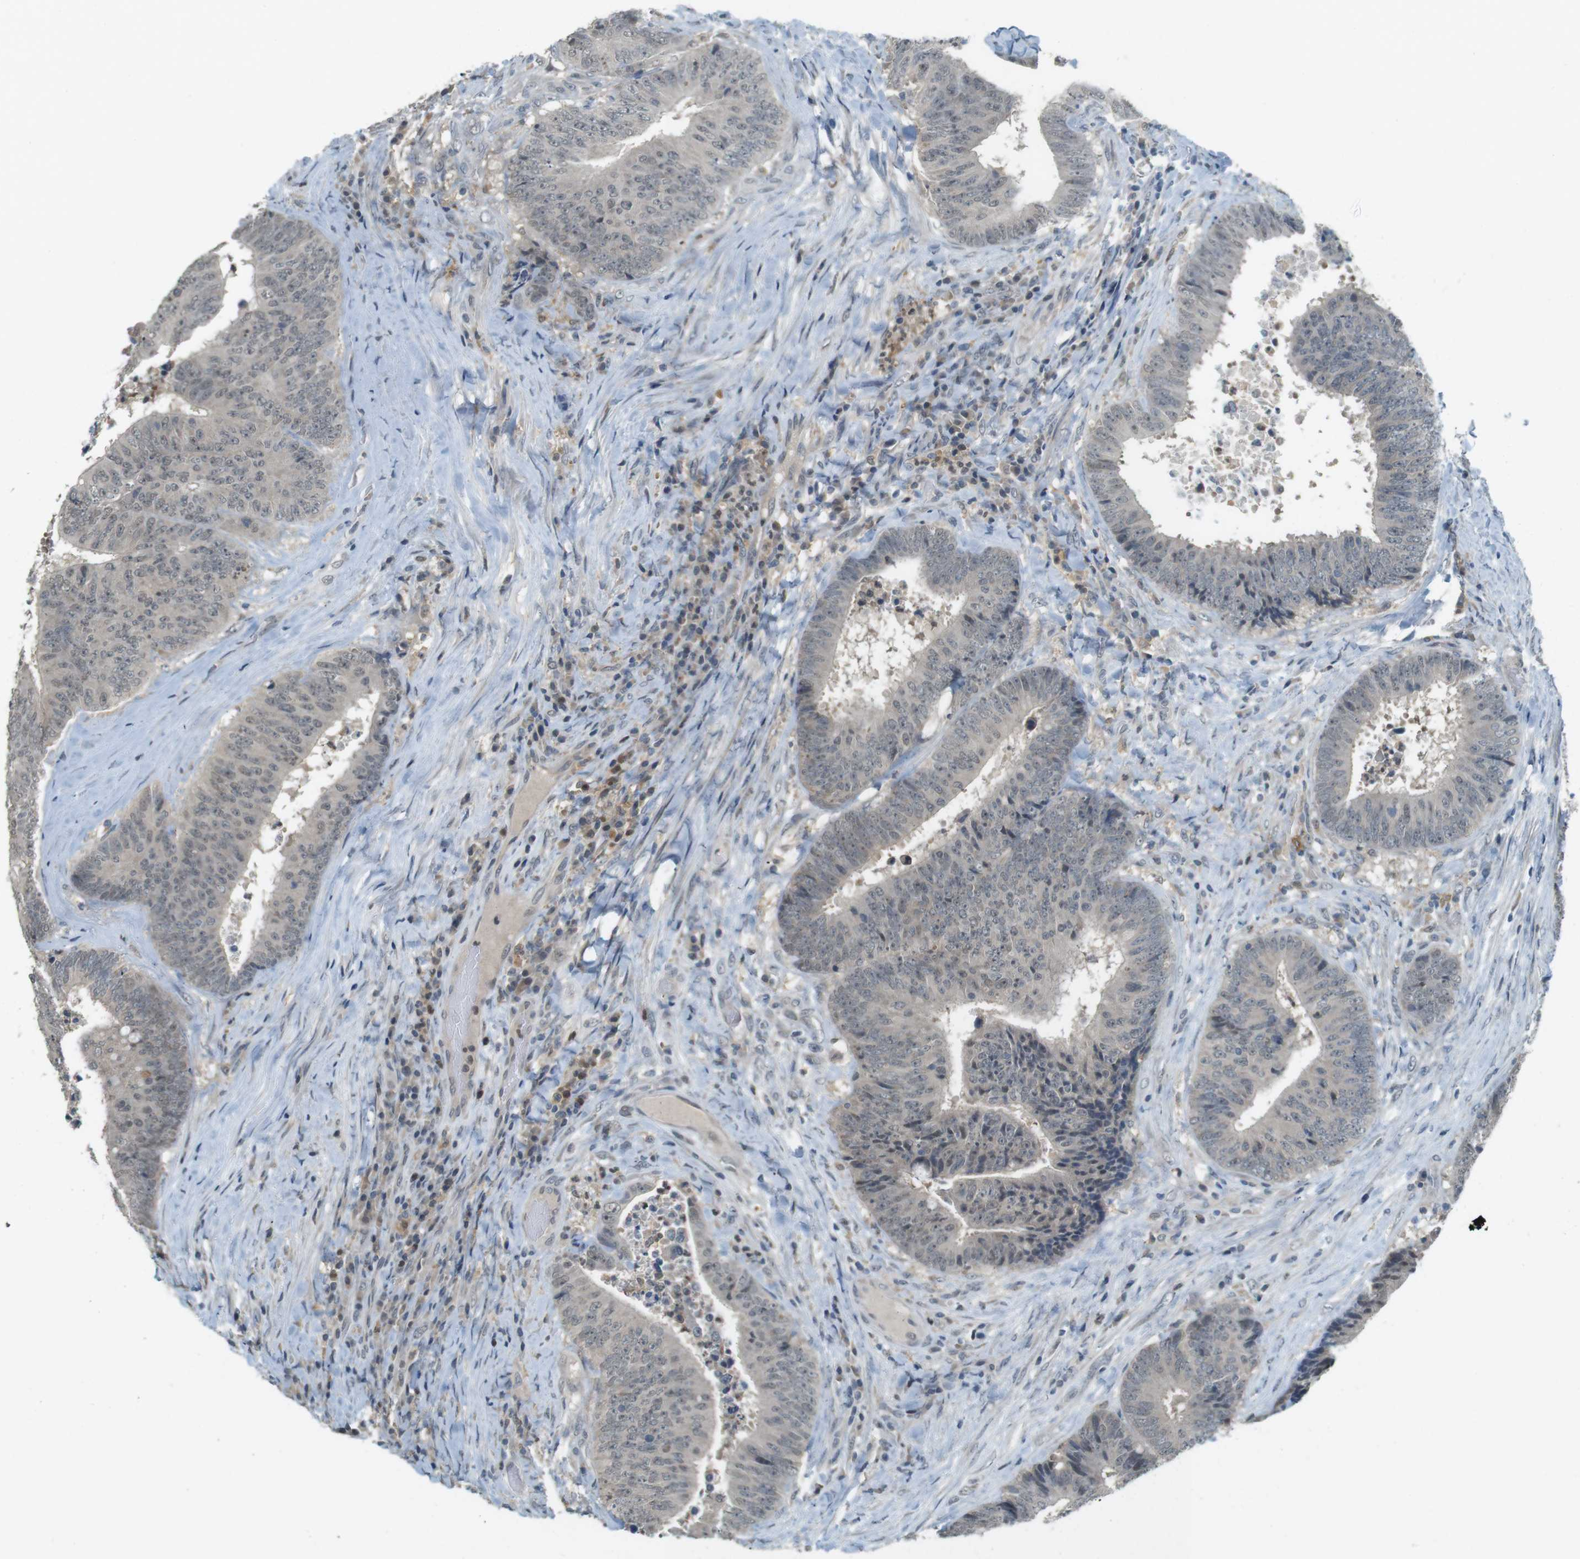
{"staining": {"intensity": "negative", "quantity": "none", "location": "none"}, "tissue": "colorectal cancer", "cell_type": "Tumor cells", "image_type": "cancer", "snomed": [{"axis": "morphology", "description": "Adenocarcinoma, NOS"}, {"axis": "topography", "description": "Rectum"}], "caption": "IHC of human colorectal cancer shows no staining in tumor cells.", "gene": "CDK14", "patient": {"sex": "male", "age": 72}}